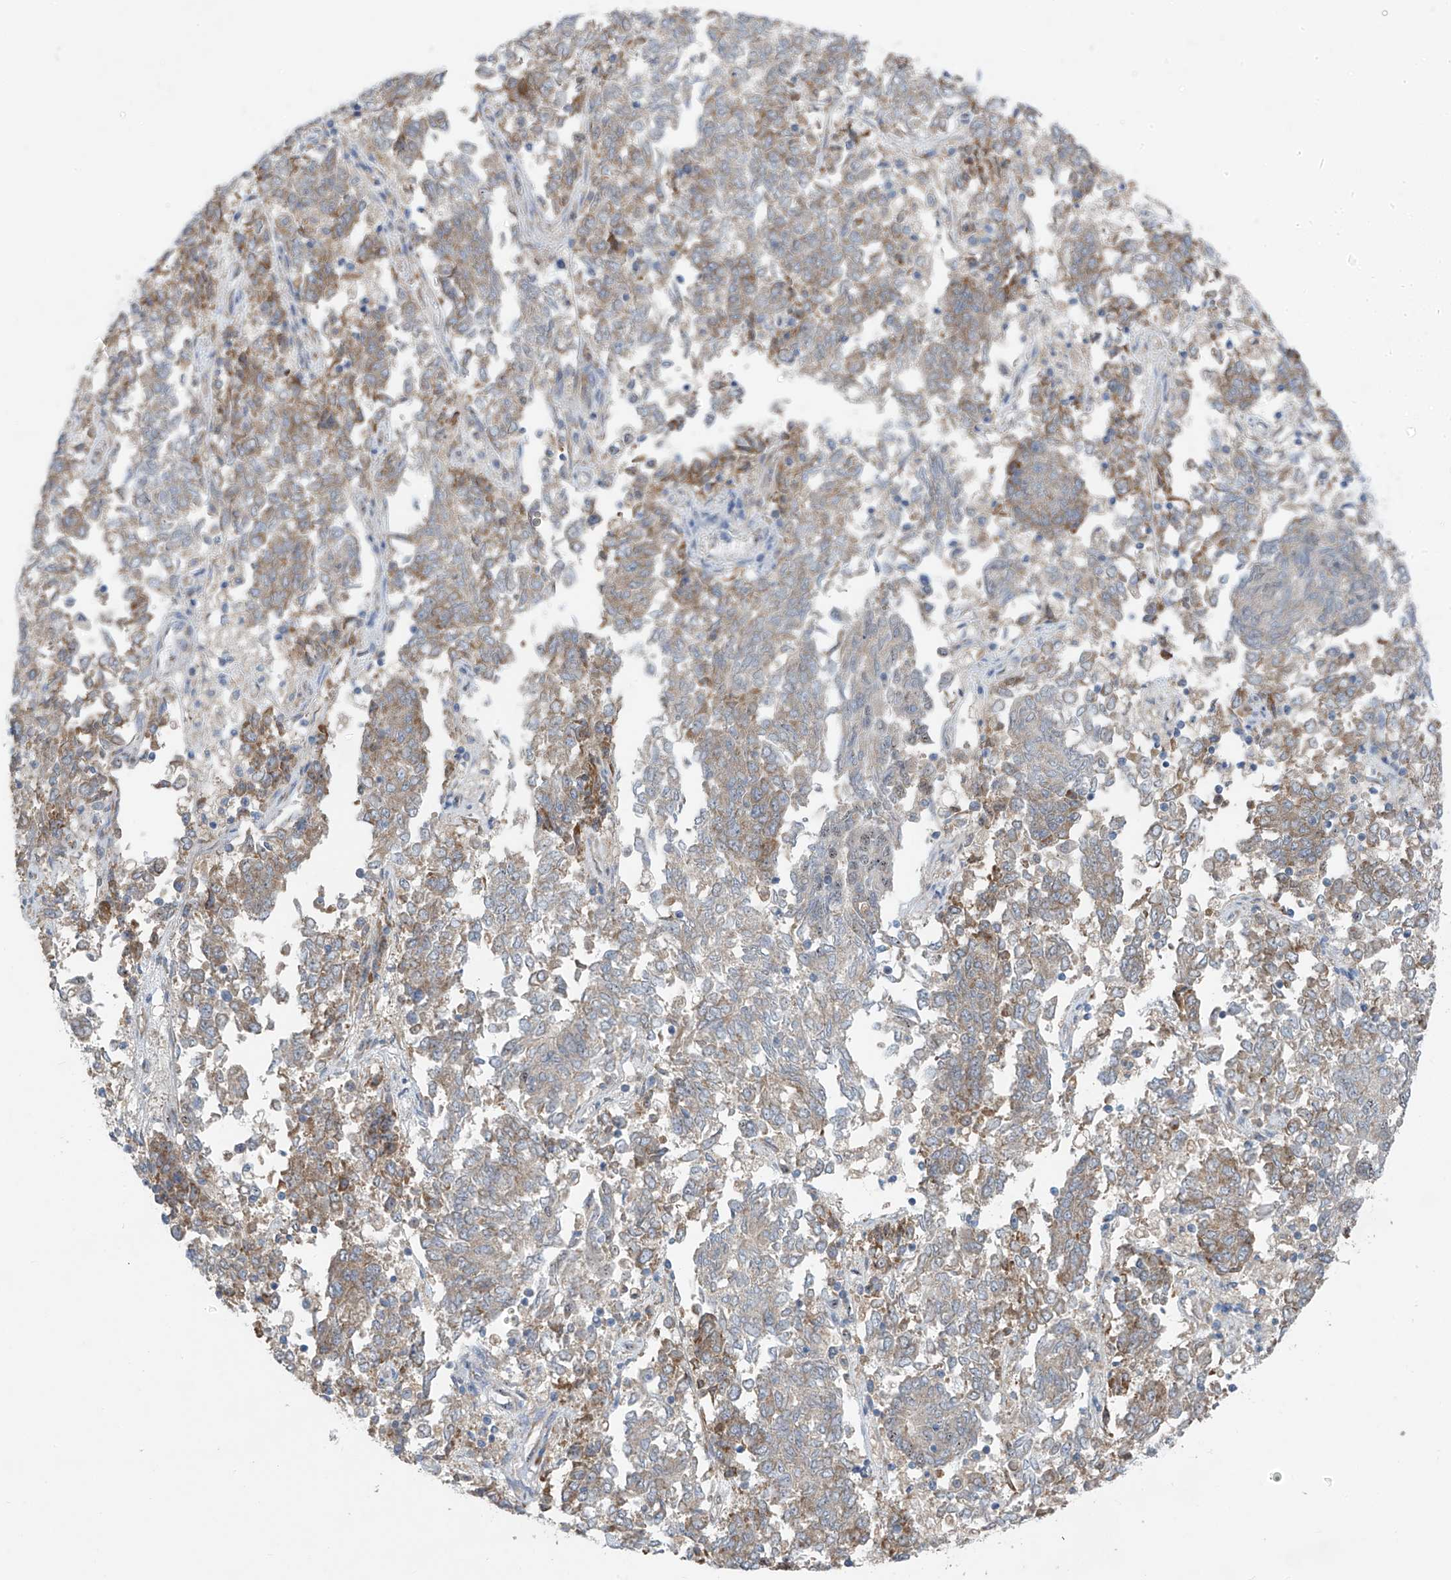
{"staining": {"intensity": "moderate", "quantity": "<25%", "location": "cytoplasmic/membranous"}, "tissue": "endometrial cancer", "cell_type": "Tumor cells", "image_type": "cancer", "snomed": [{"axis": "morphology", "description": "Adenocarcinoma, NOS"}, {"axis": "topography", "description": "Endometrium"}], "caption": "A low amount of moderate cytoplasmic/membranous staining is present in about <25% of tumor cells in adenocarcinoma (endometrial) tissue.", "gene": "RPL4", "patient": {"sex": "female", "age": 80}}